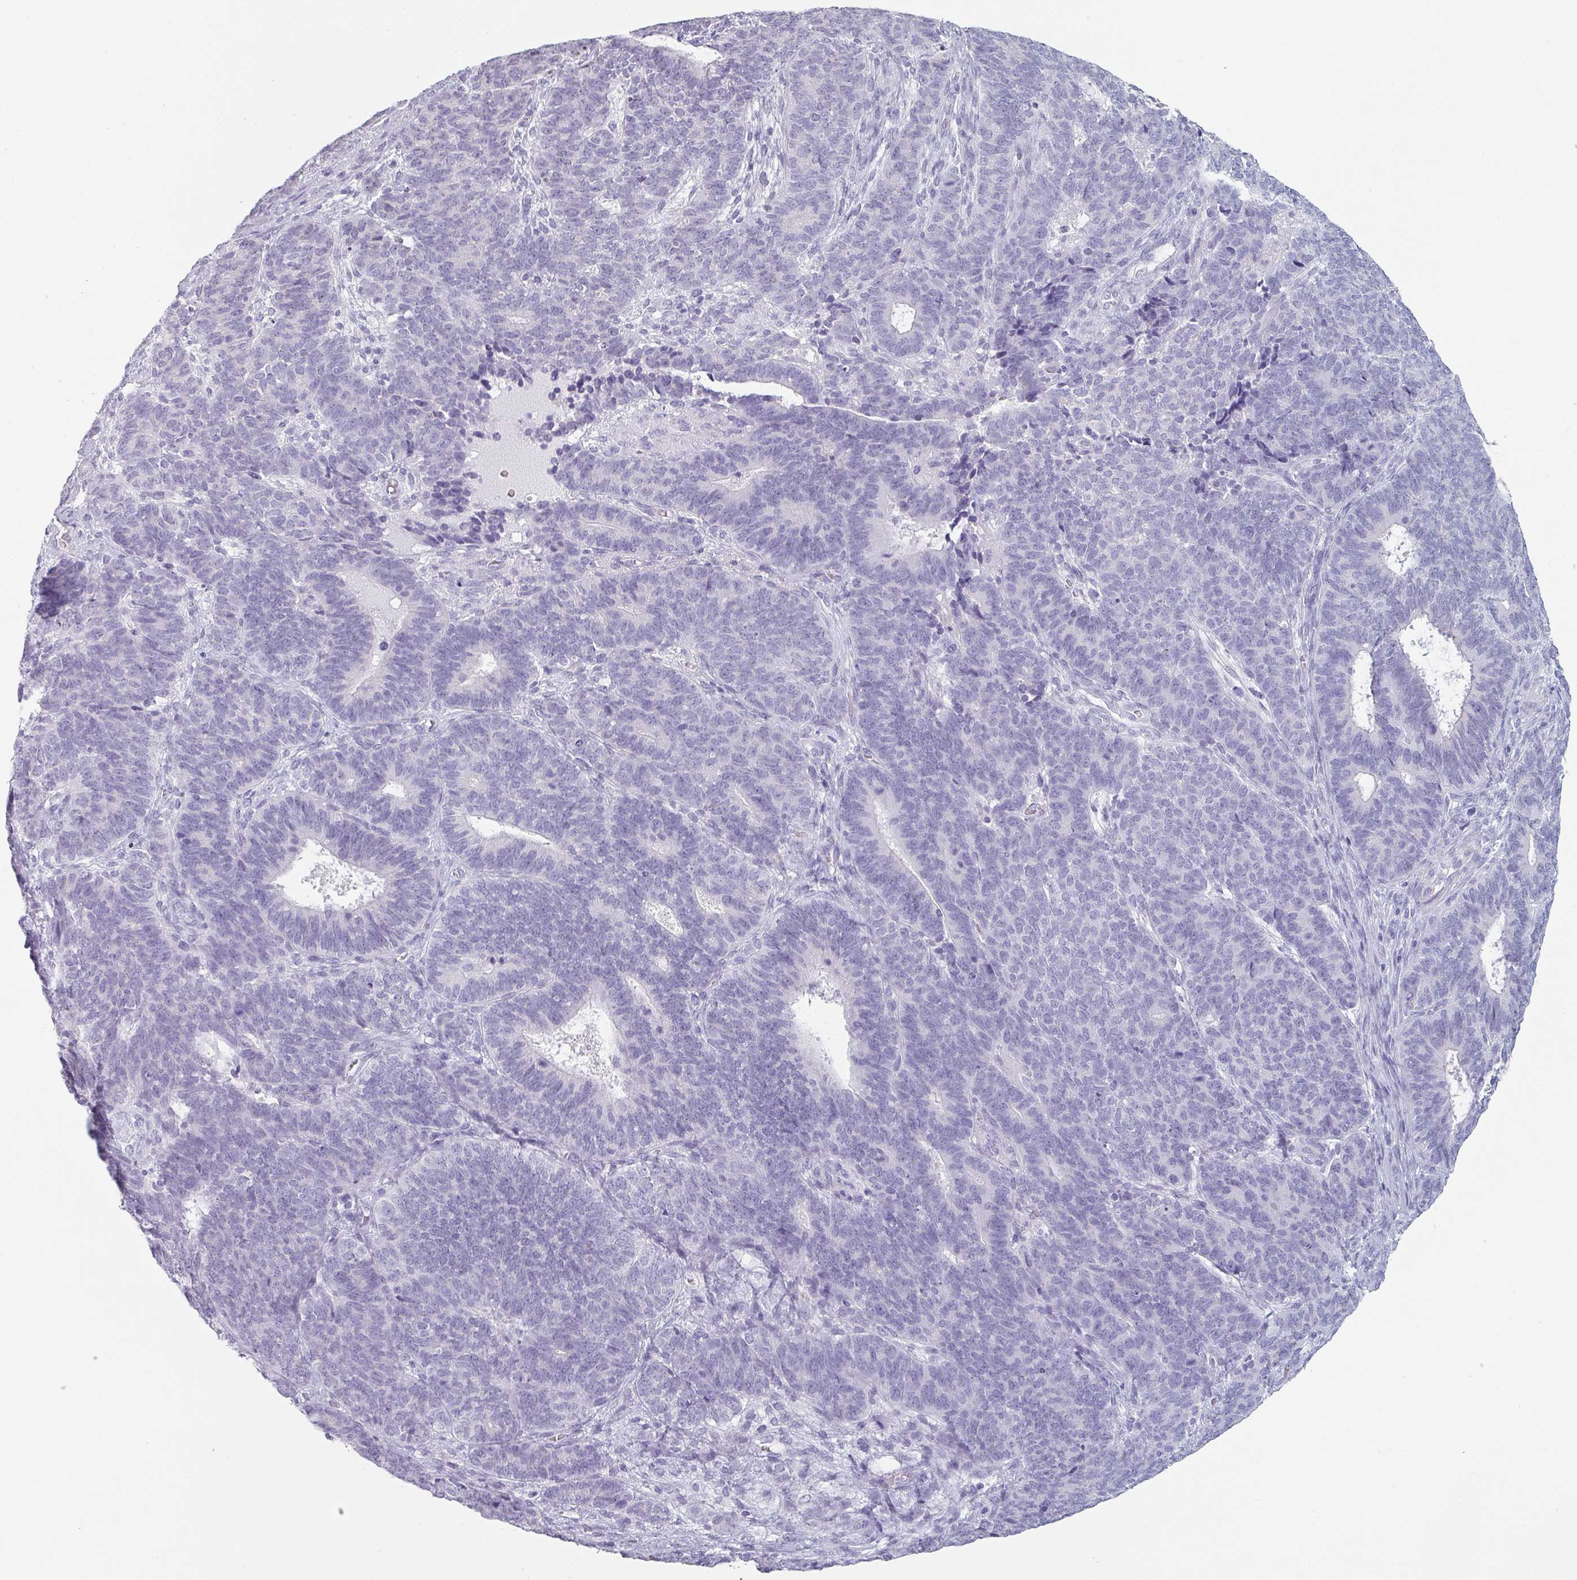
{"staining": {"intensity": "negative", "quantity": "none", "location": "none"}, "tissue": "endometrial cancer", "cell_type": "Tumor cells", "image_type": "cancer", "snomed": [{"axis": "morphology", "description": "Adenocarcinoma, NOS"}, {"axis": "topography", "description": "Endometrium"}], "caption": "Tumor cells are negative for brown protein staining in endometrial cancer. (Immunohistochemistry (ihc), brightfield microscopy, high magnification).", "gene": "SFTPA1", "patient": {"sex": "female", "age": 70}}